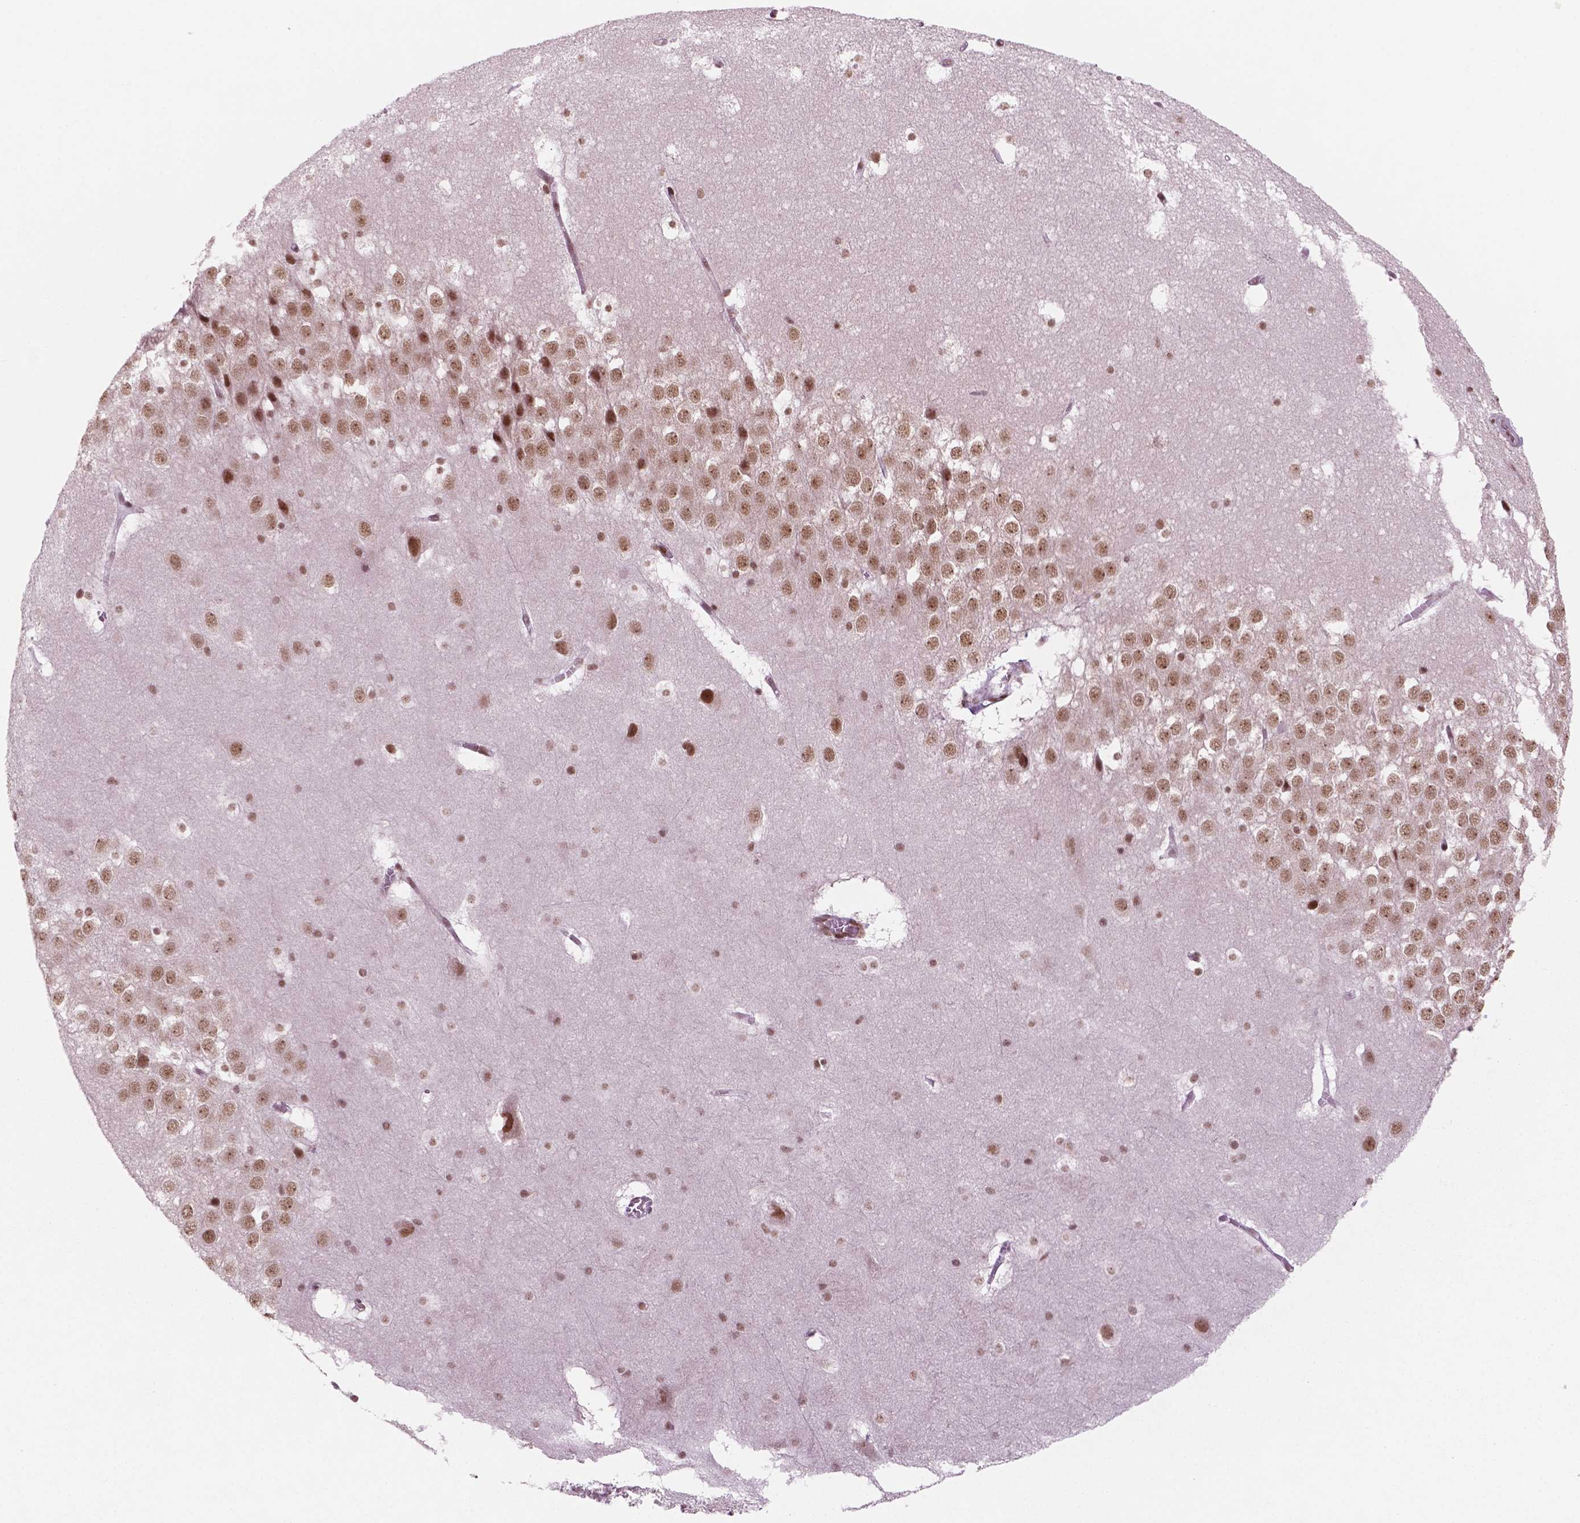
{"staining": {"intensity": "weak", "quantity": "25%-75%", "location": "nuclear"}, "tissue": "hippocampus", "cell_type": "Glial cells", "image_type": "normal", "snomed": [{"axis": "morphology", "description": "Normal tissue, NOS"}, {"axis": "topography", "description": "Hippocampus"}], "caption": "High-power microscopy captured an IHC micrograph of normal hippocampus, revealing weak nuclear expression in about 25%-75% of glial cells. (Stains: DAB in brown, nuclei in blue, Microscopy: brightfield microscopy at high magnification).", "gene": "POLR2E", "patient": {"sex": "male", "age": 45}}